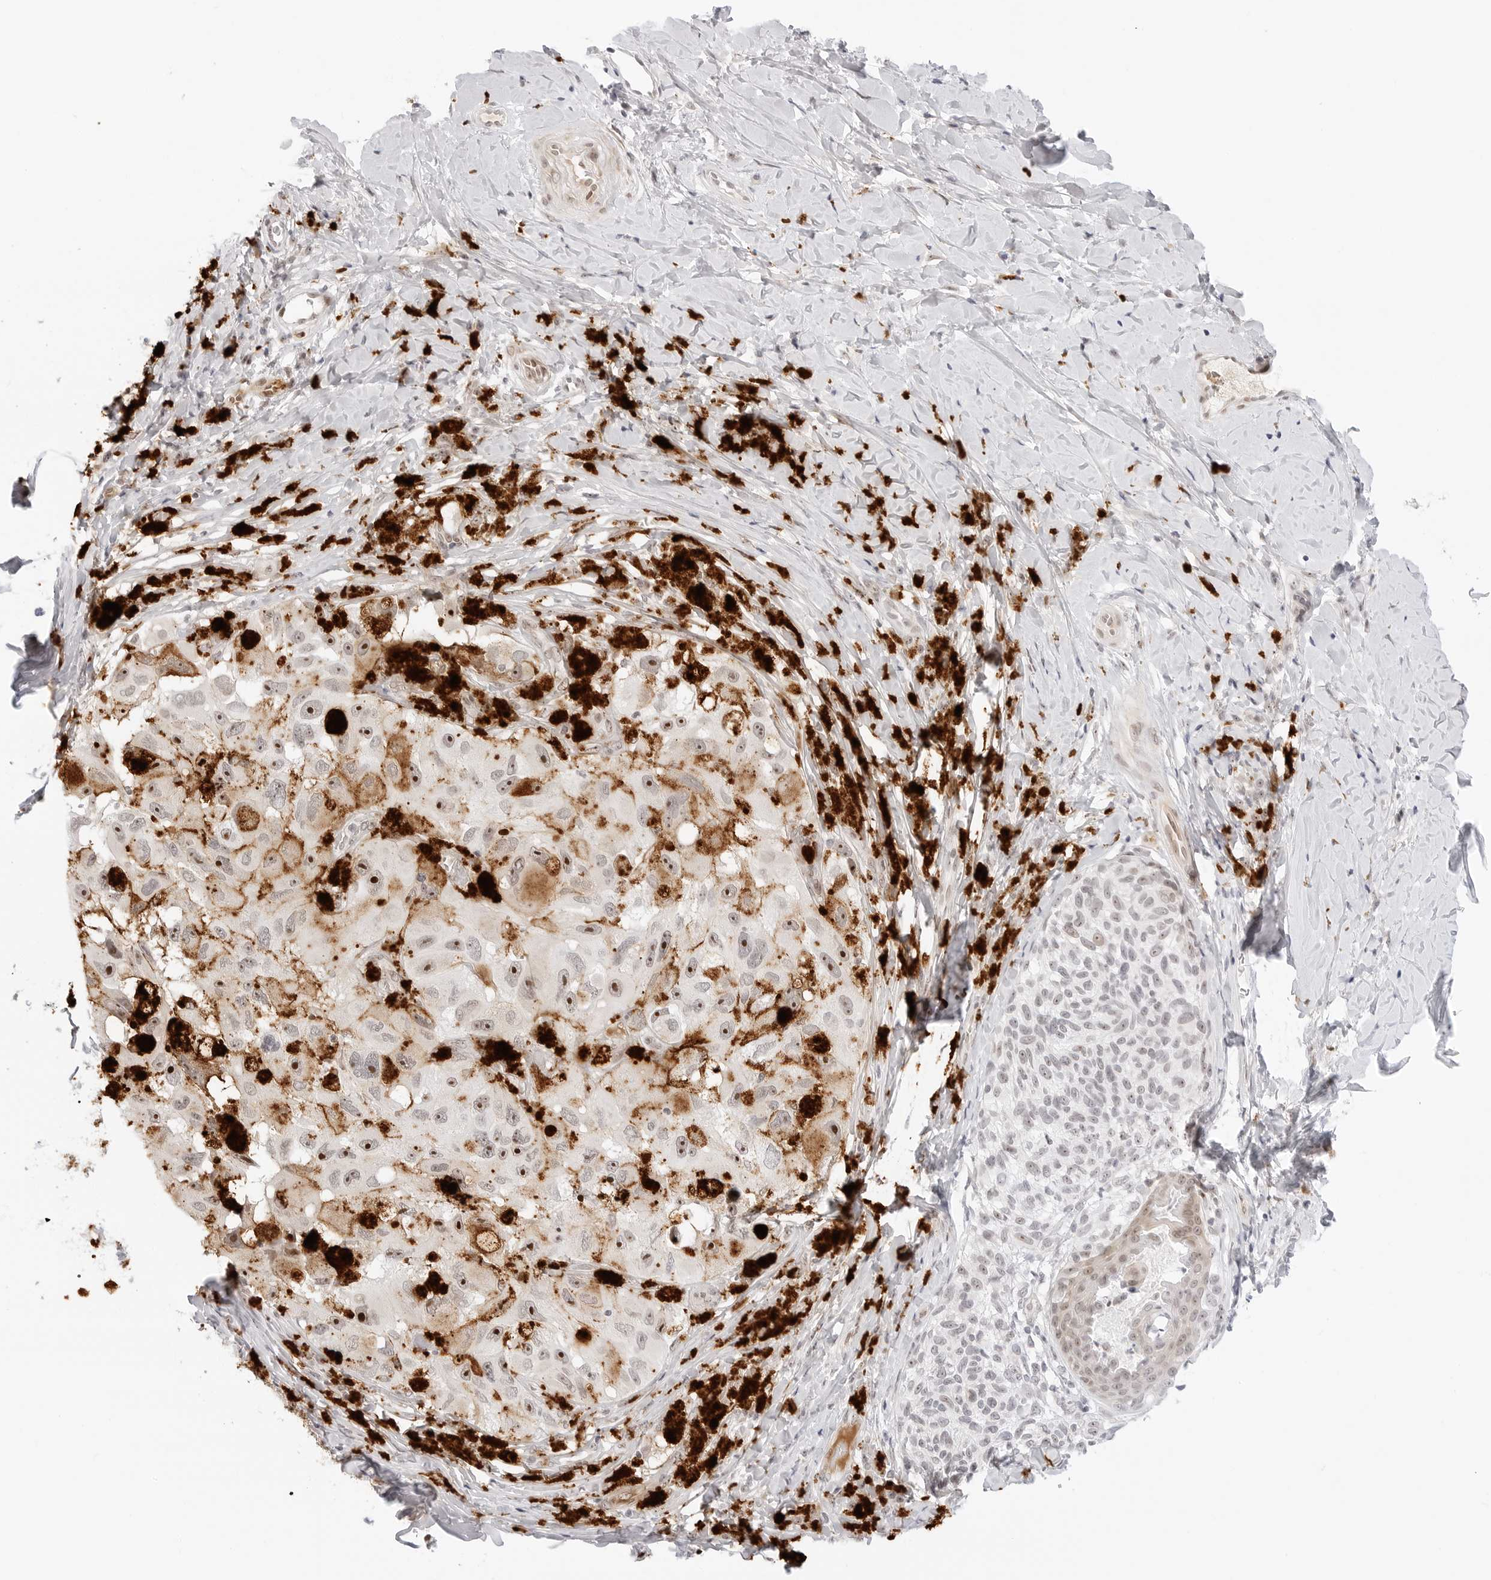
{"staining": {"intensity": "moderate", "quantity": "25%-75%", "location": "nuclear"}, "tissue": "melanoma", "cell_type": "Tumor cells", "image_type": "cancer", "snomed": [{"axis": "morphology", "description": "Malignant melanoma, NOS"}, {"axis": "topography", "description": "Skin"}], "caption": "DAB (3,3'-diaminobenzidine) immunohistochemical staining of human melanoma shows moderate nuclear protein expression in approximately 25%-75% of tumor cells.", "gene": "HIPK3", "patient": {"sex": "female", "age": 73}}